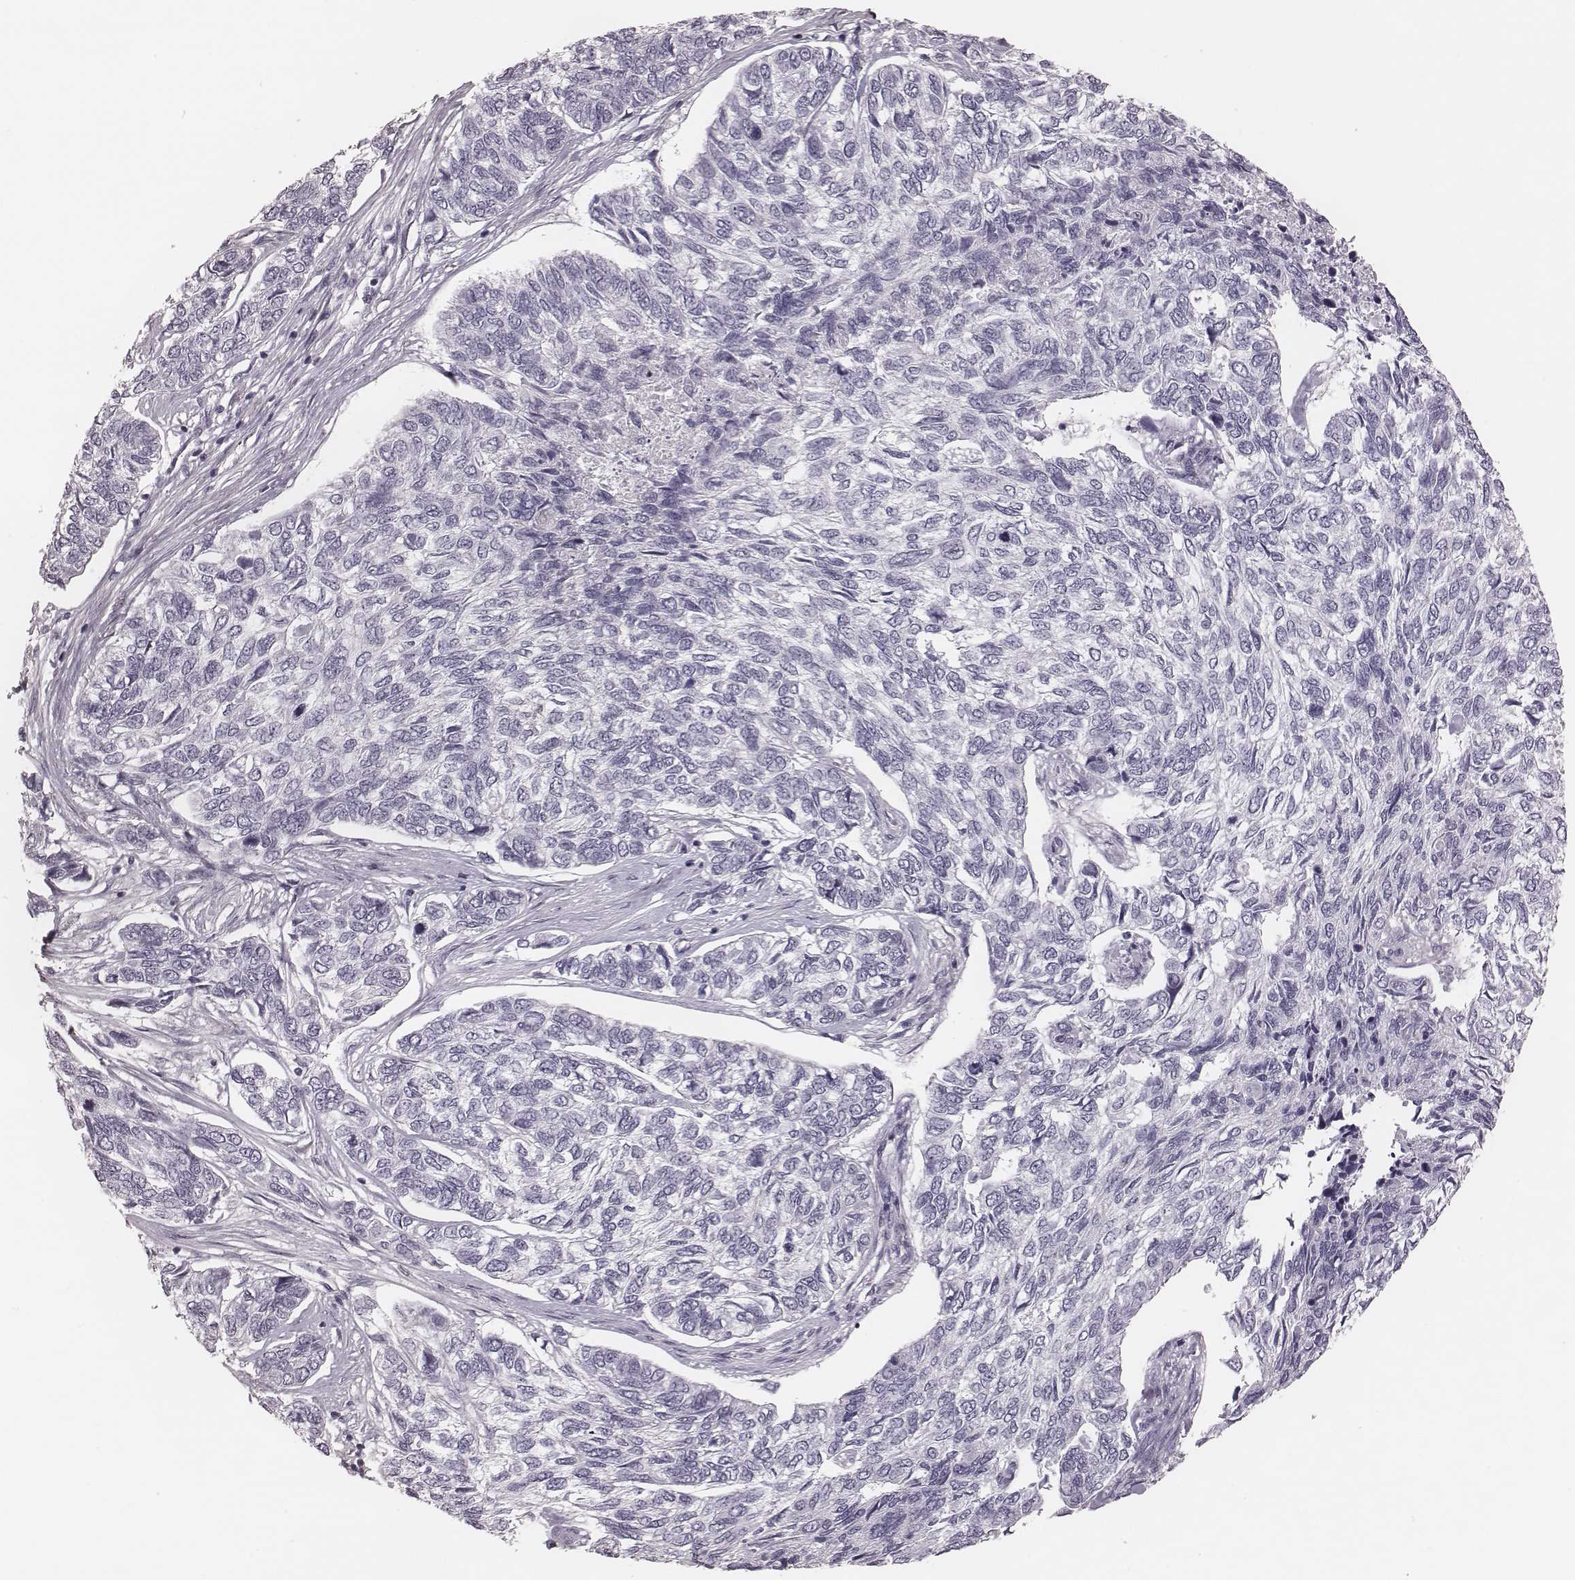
{"staining": {"intensity": "negative", "quantity": "none", "location": "none"}, "tissue": "skin cancer", "cell_type": "Tumor cells", "image_type": "cancer", "snomed": [{"axis": "morphology", "description": "Basal cell carcinoma"}, {"axis": "topography", "description": "Skin"}], "caption": "An immunohistochemistry (IHC) photomicrograph of skin cancer (basal cell carcinoma) is shown. There is no staining in tumor cells of skin cancer (basal cell carcinoma). (DAB (3,3'-diaminobenzidine) immunohistochemistry (IHC), high magnification).", "gene": "S100Z", "patient": {"sex": "female", "age": 65}}